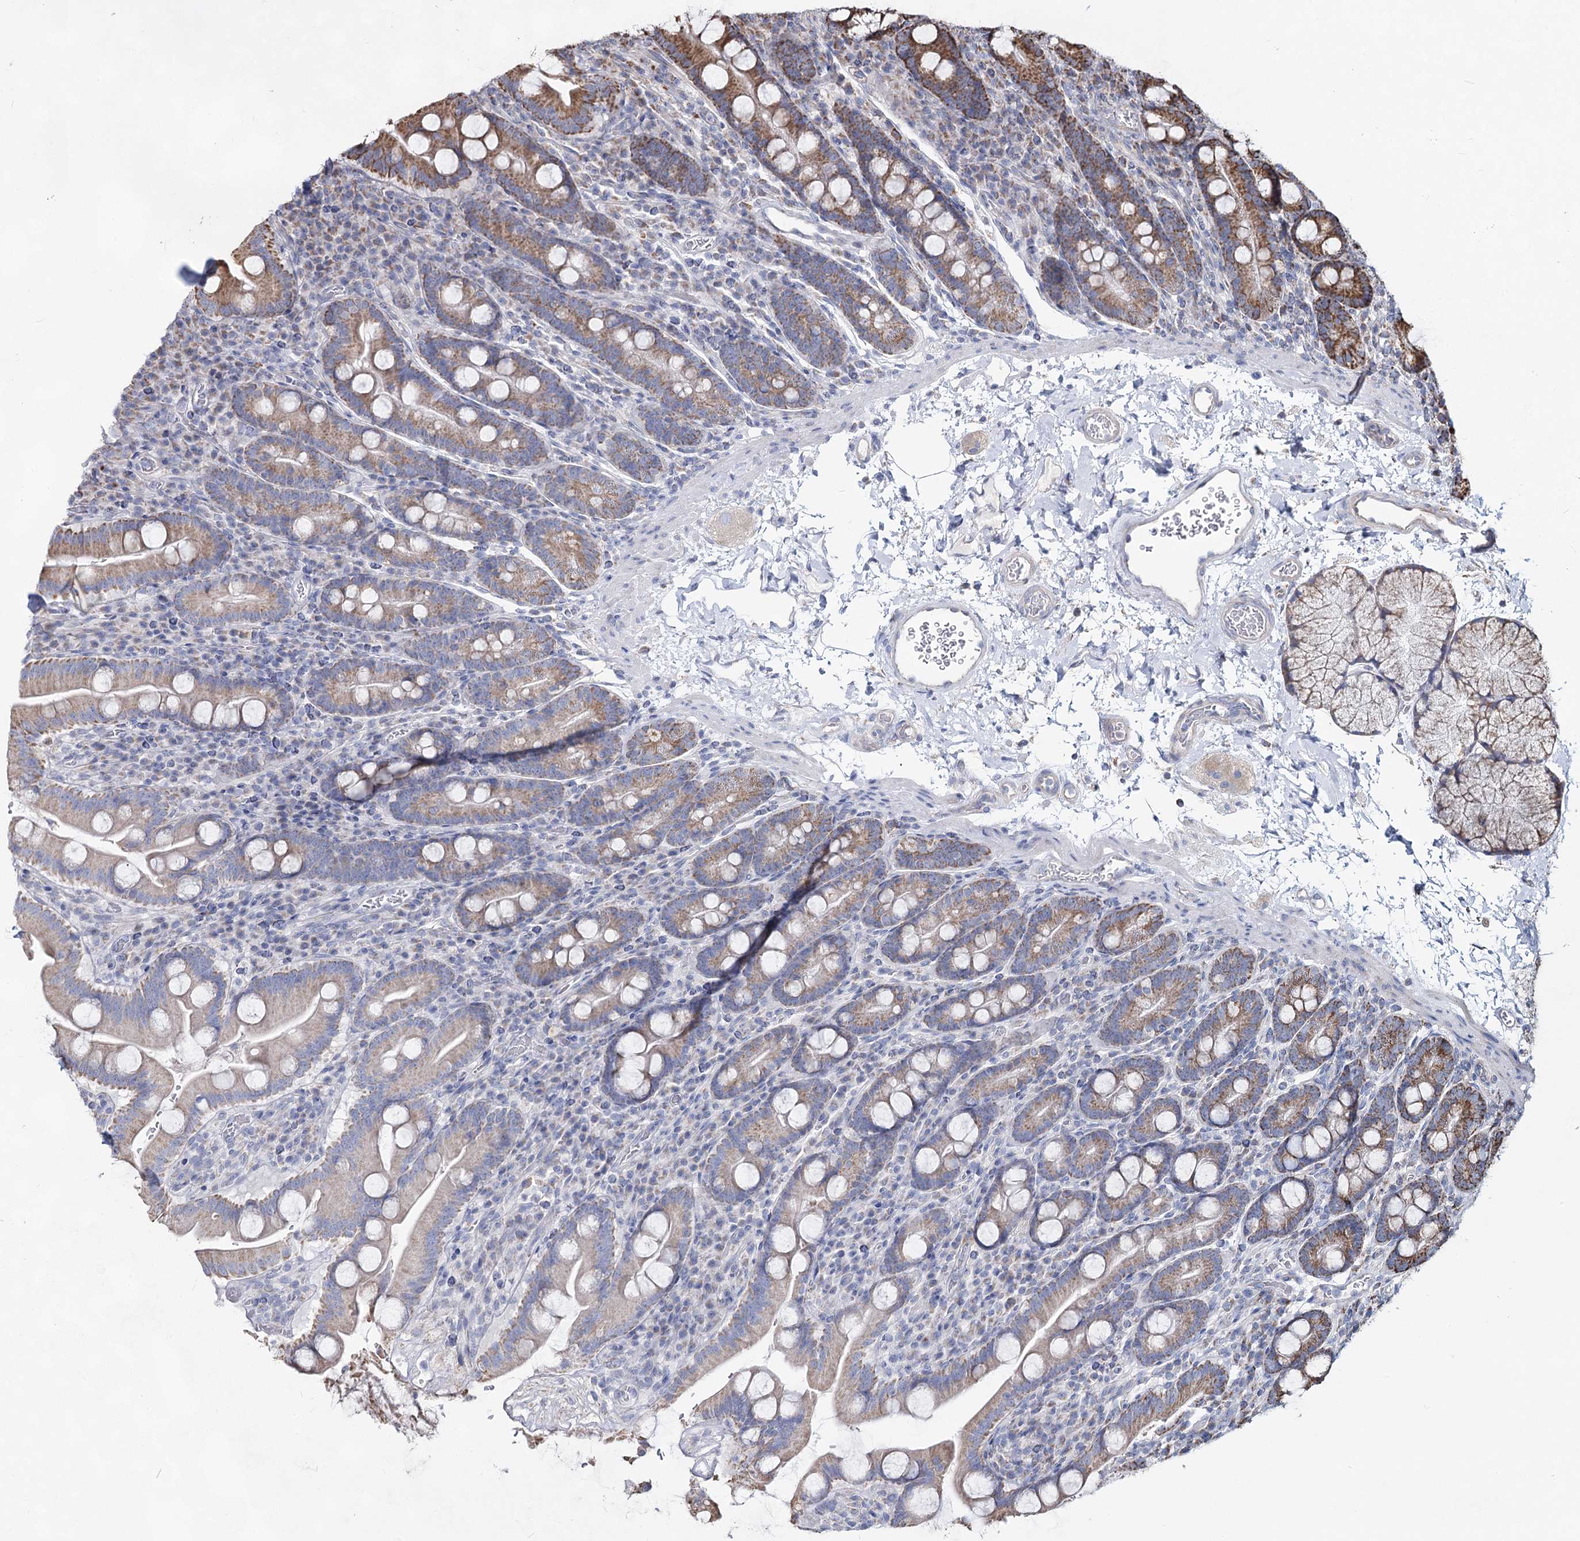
{"staining": {"intensity": "moderate", "quantity": "25%-75%", "location": "cytoplasmic/membranous"}, "tissue": "duodenum", "cell_type": "Glandular cells", "image_type": "normal", "snomed": [{"axis": "morphology", "description": "Normal tissue, NOS"}, {"axis": "topography", "description": "Duodenum"}], "caption": "Human duodenum stained with a brown dye shows moderate cytoplasmic/membranous positive positivity in approximately 25%-75% of glandular cells.", "gene": "CCDC73", "patient": {"sex": "male", "age": 35}}